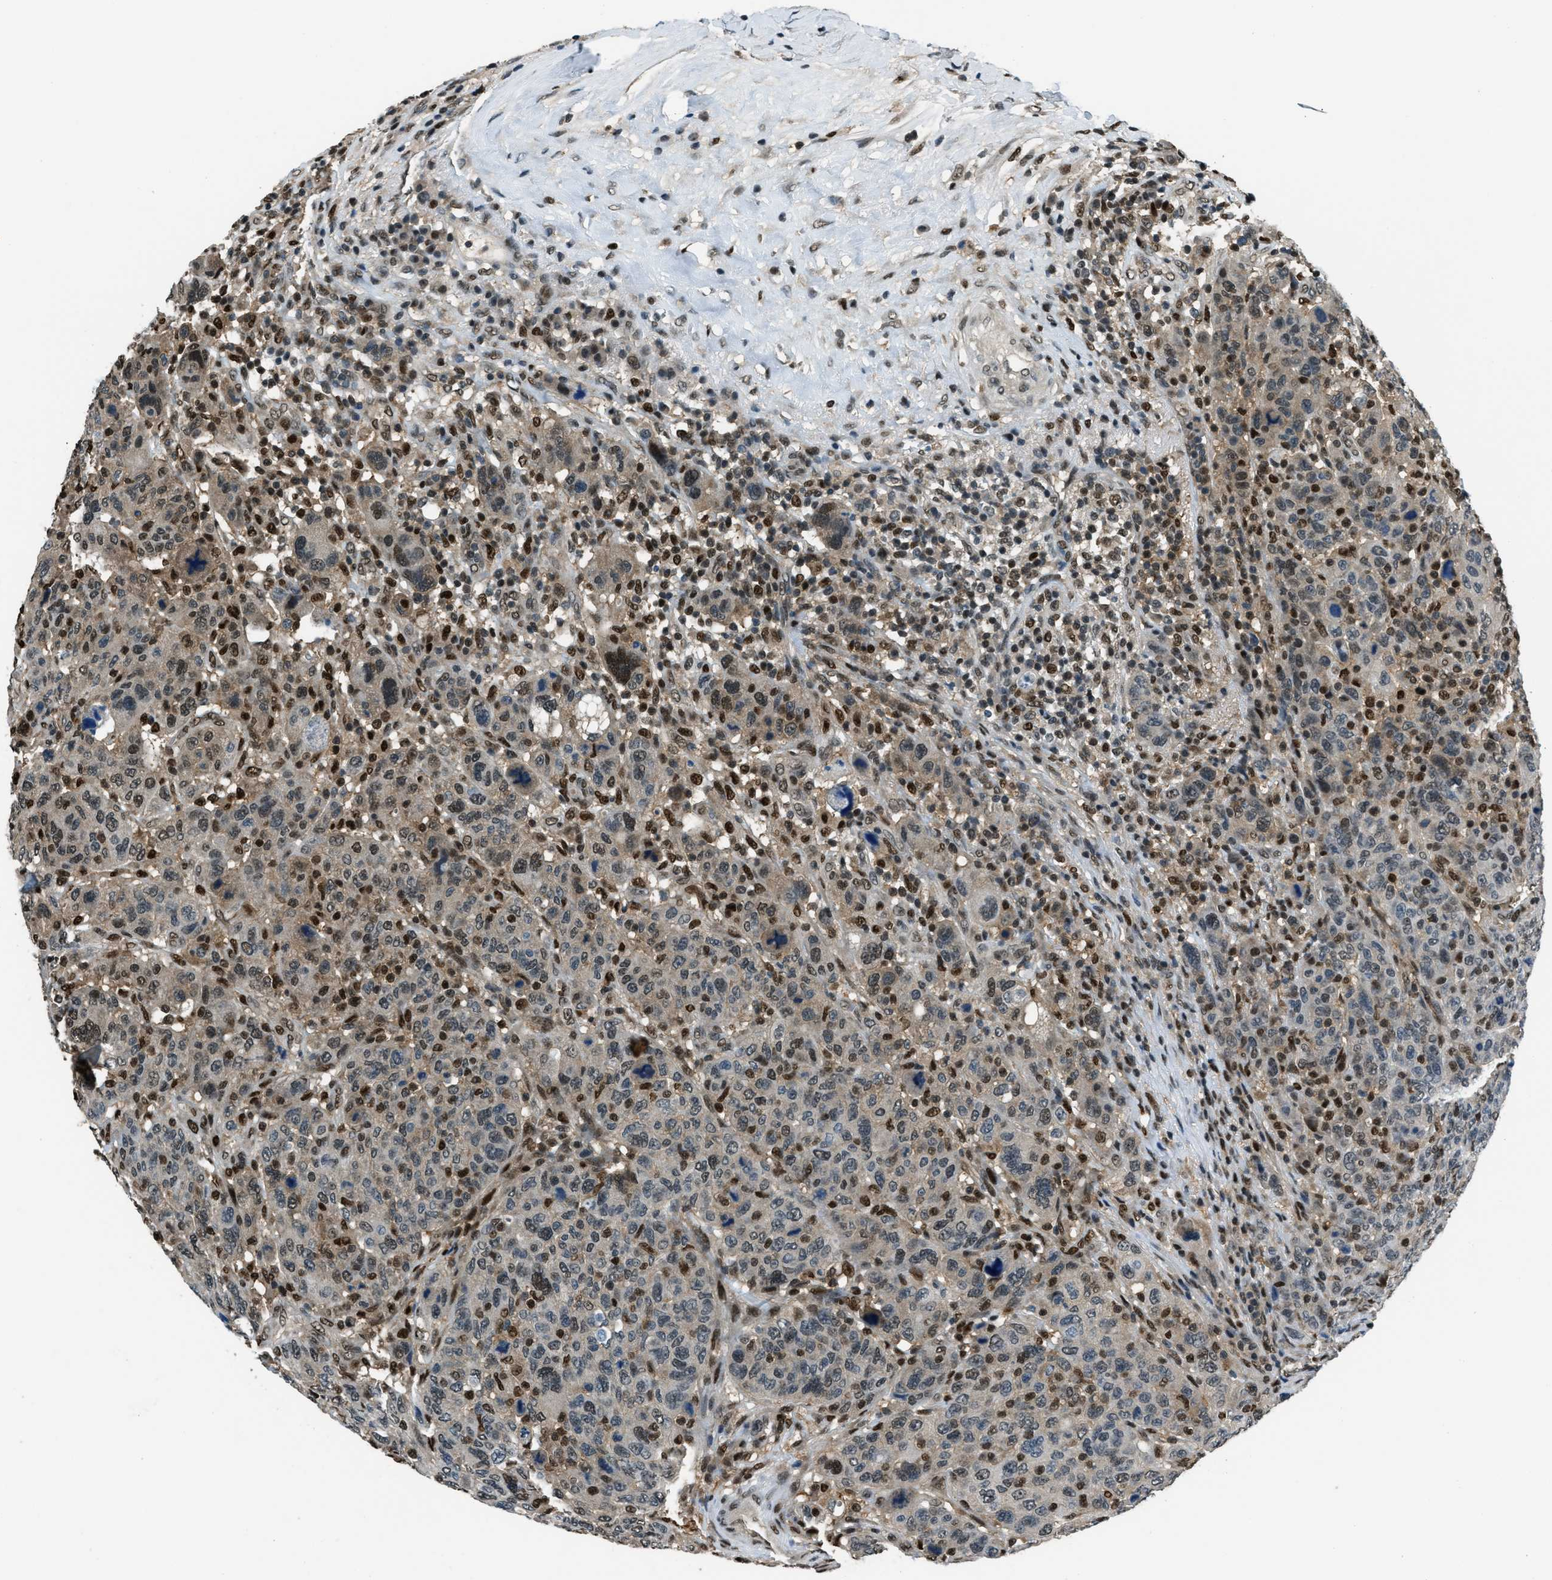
{"staining": {"intensity": "moderate", "quantity": "25%-75%", "location": "nuclear"}, "tissue": "breast cancer", "cell_type": "Tumor cells", "image_type": "cancer", "snomed": [{"axis": "morphology", "description": "Duct carcinoma"}, {"axis": "topography", "description": "Breast"}], "caption": "Protein expression by immunohistochemistry (IHC) shows moderate nuclear staining in about 25%-75% of tumor cells in invasive ductal carcinoma (breast). Ihc stains the protein in brown and the nuclei are stained blue.", "gene": "OGFR", "patient": {"sex": "female", "age": 37}}